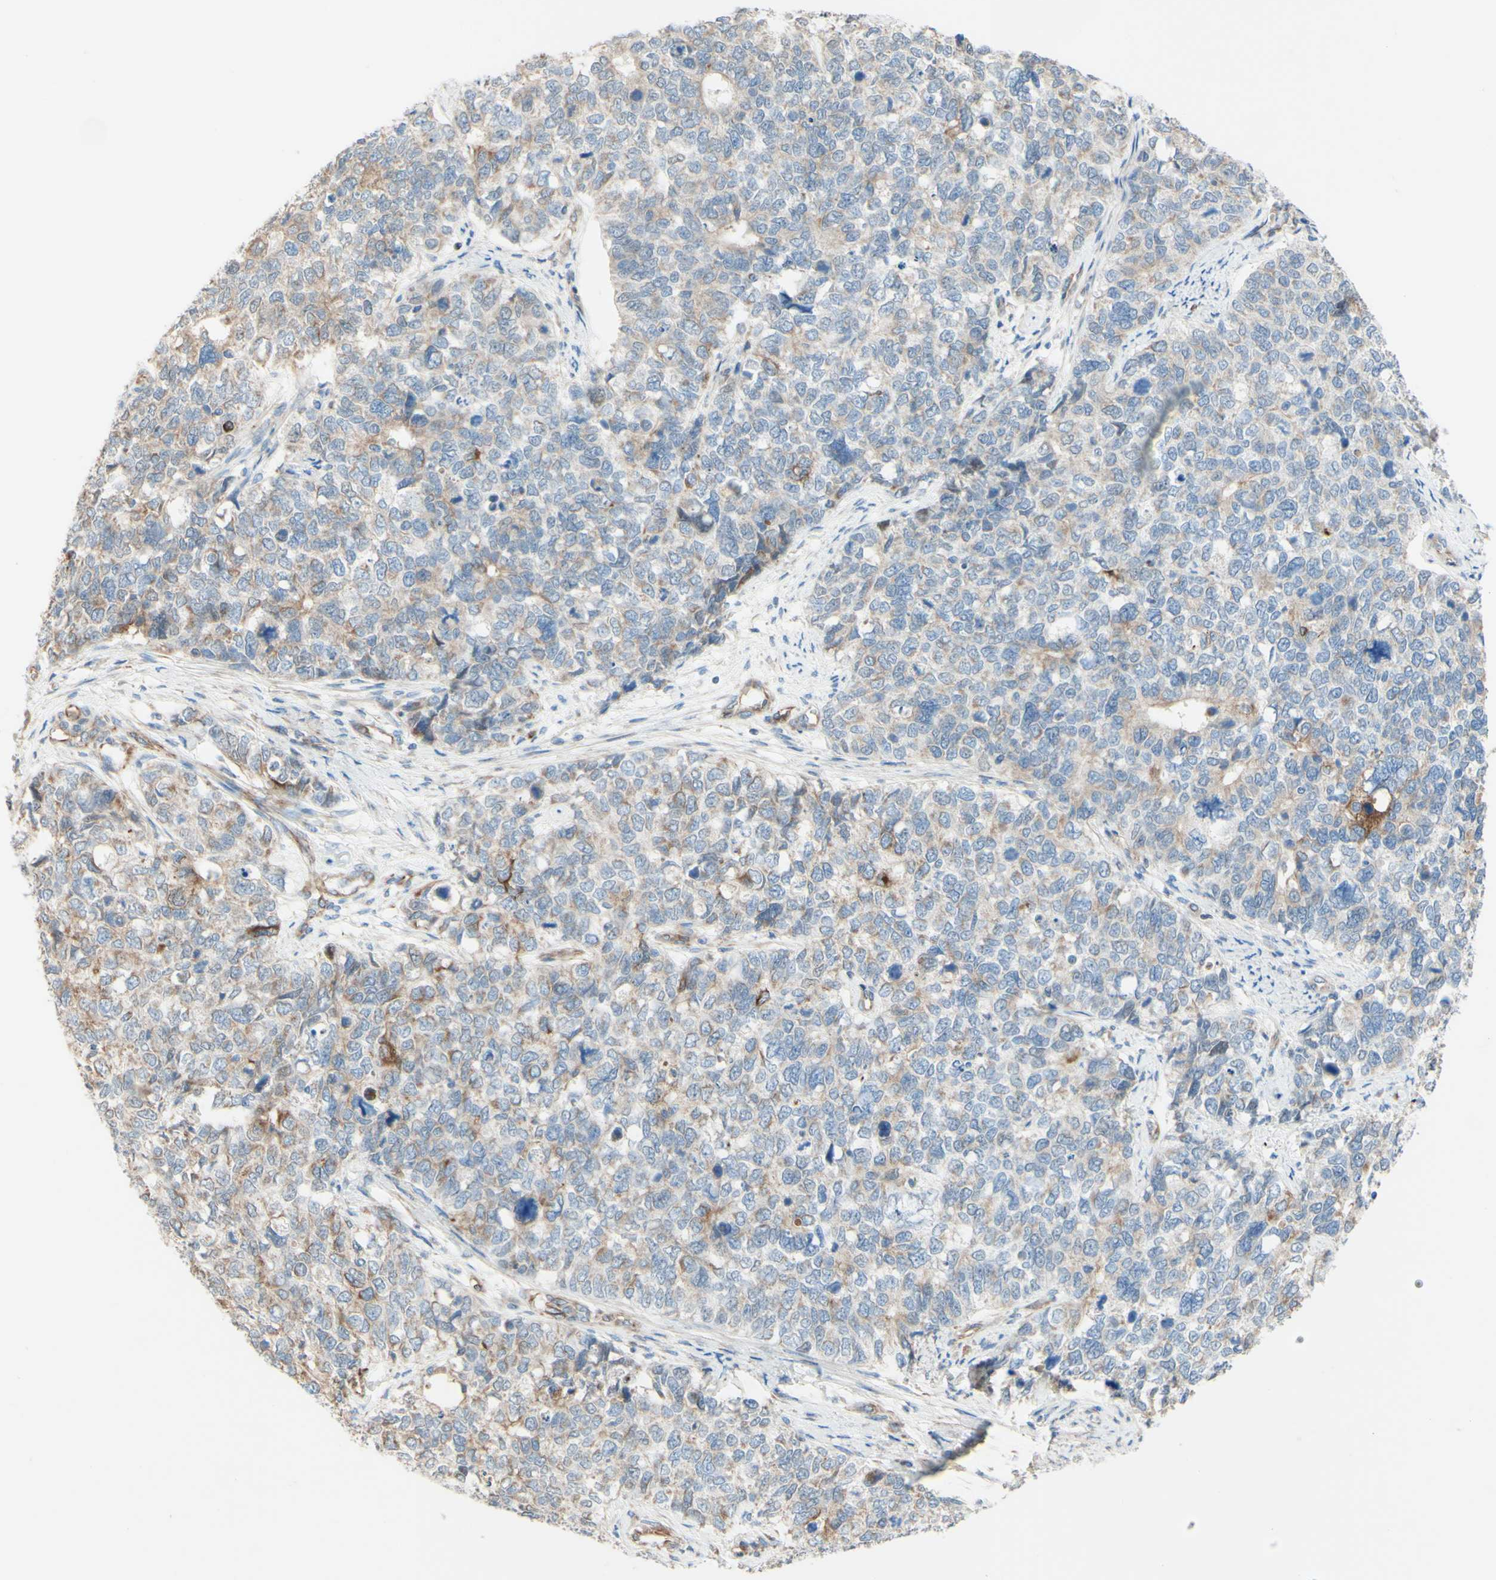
{"staining": {"intensity": "weak", "quantity": ">75%", "location": "cytoplasmic/membranous"}, "tissue": "cervical cancer", "cell_type": "Tumor cells", "image_type": "cancer", "snomed": [{"axis": "morphology", "description": "Squamous cell carcinoma, NOS"}, {"axis": "topography", "description": "Cervix"}], "caption": "Human cervical cancer (squamous cell carcinoma) stained for a protein (brown) displays weak cytoplasmic/membranous positive positivity in about >75% of tumor cells.", "gene": "ENDOD1", "patient": {"sex": "female", "age": 63}}